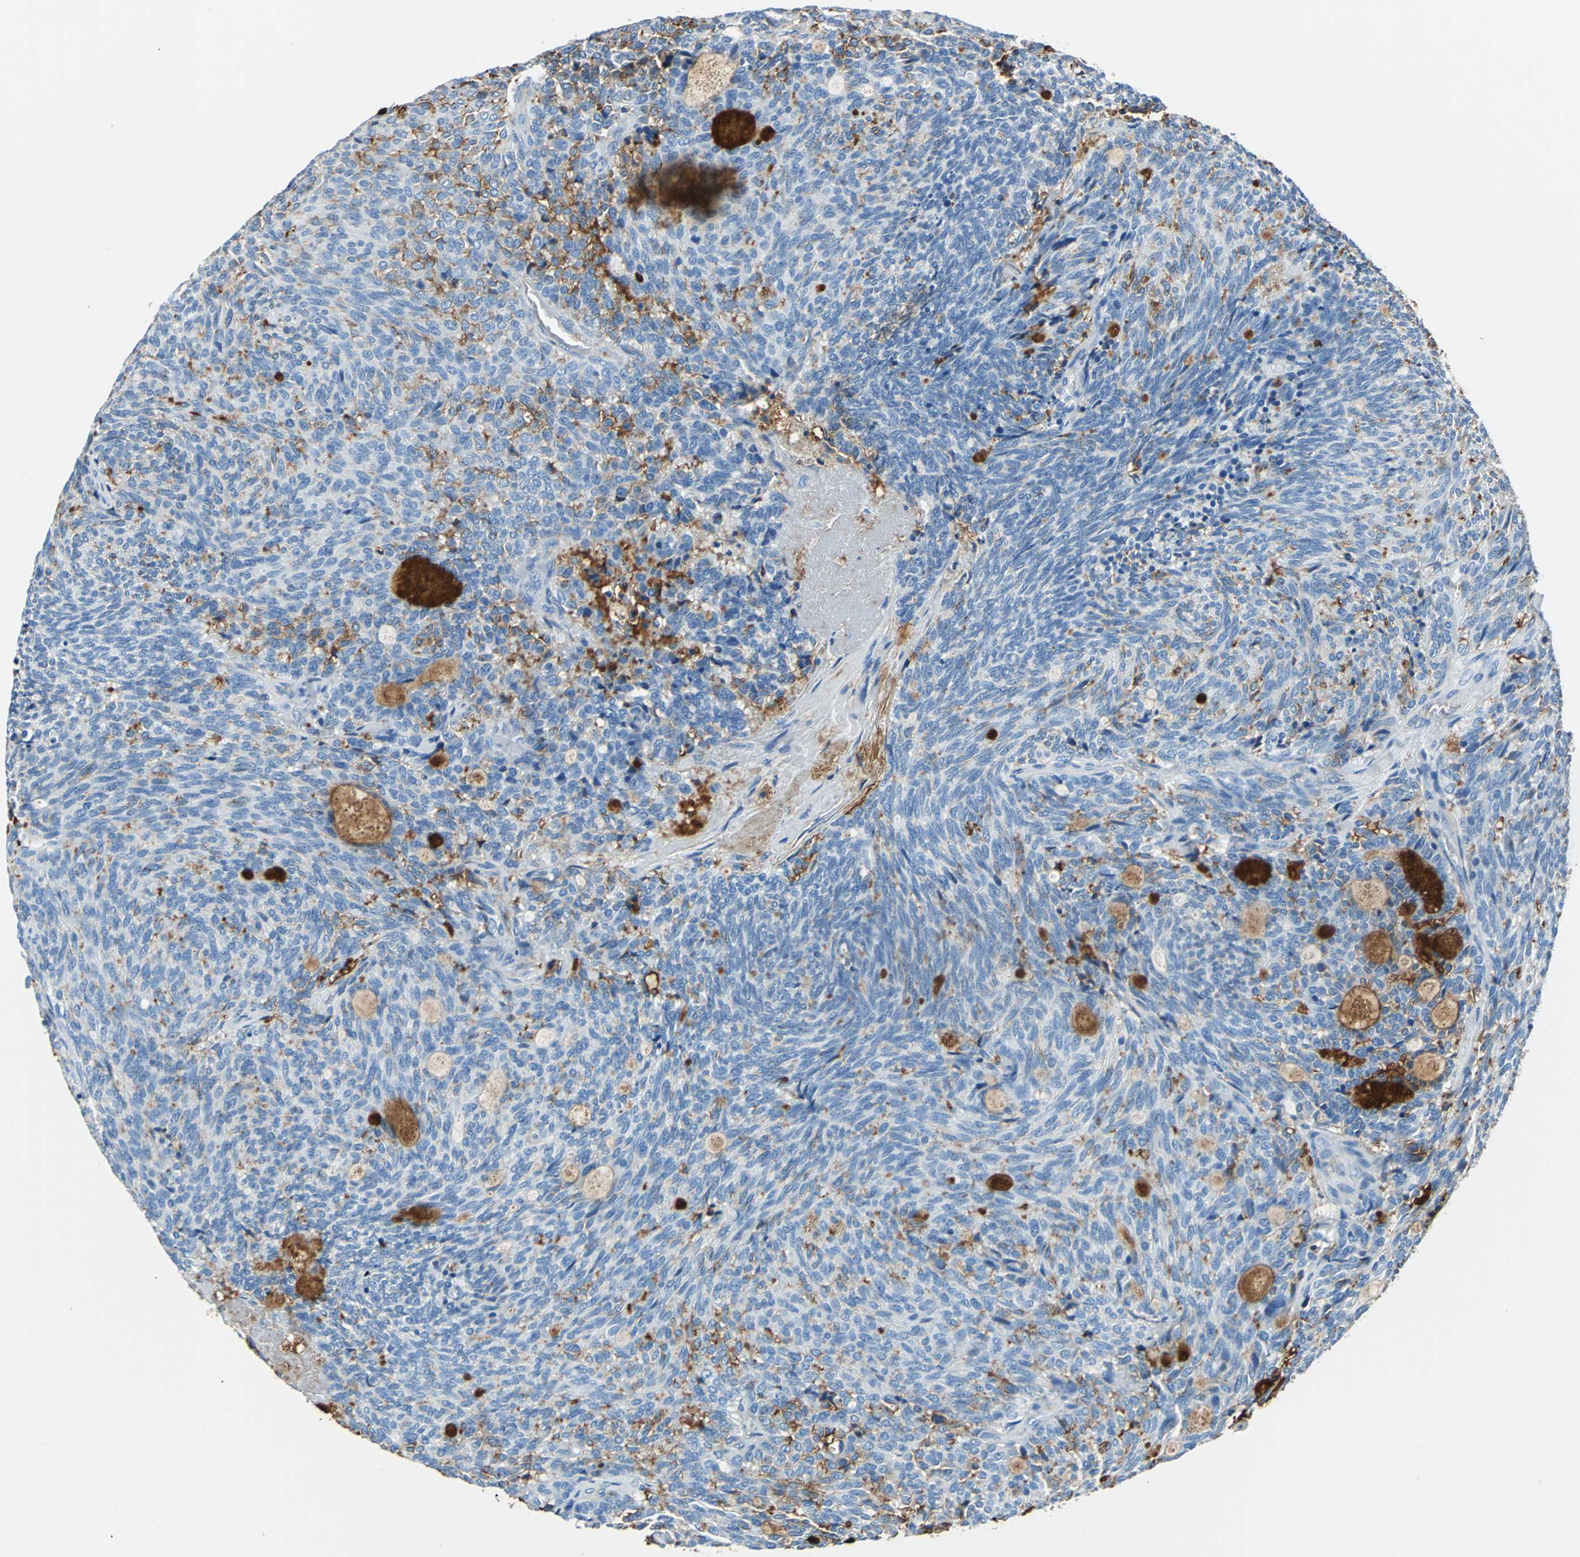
{"staining": {"intensity": "moderate", "quantity": "<25%", "location": "cytoplasmic/membranous"}, "tissue": "carcinoid", "cell_type": "Tumor cells", "image_type": "cancer", "snomed": [{"axis": "morphology", "description": "Carcinoid, malignant, NOS"}, {"axis": "topography", "description": "Pancreas"}], "caption": "Immunohistochemistry photomicrograph of human malignant carcinoid stained for a protein (brown), which exhibits low levels of moderate cytoplasmic/membranous staining in approximately <25% of tumor cells.", "gene": "ALB", "patient": {"sex": "female", "age": 54}}